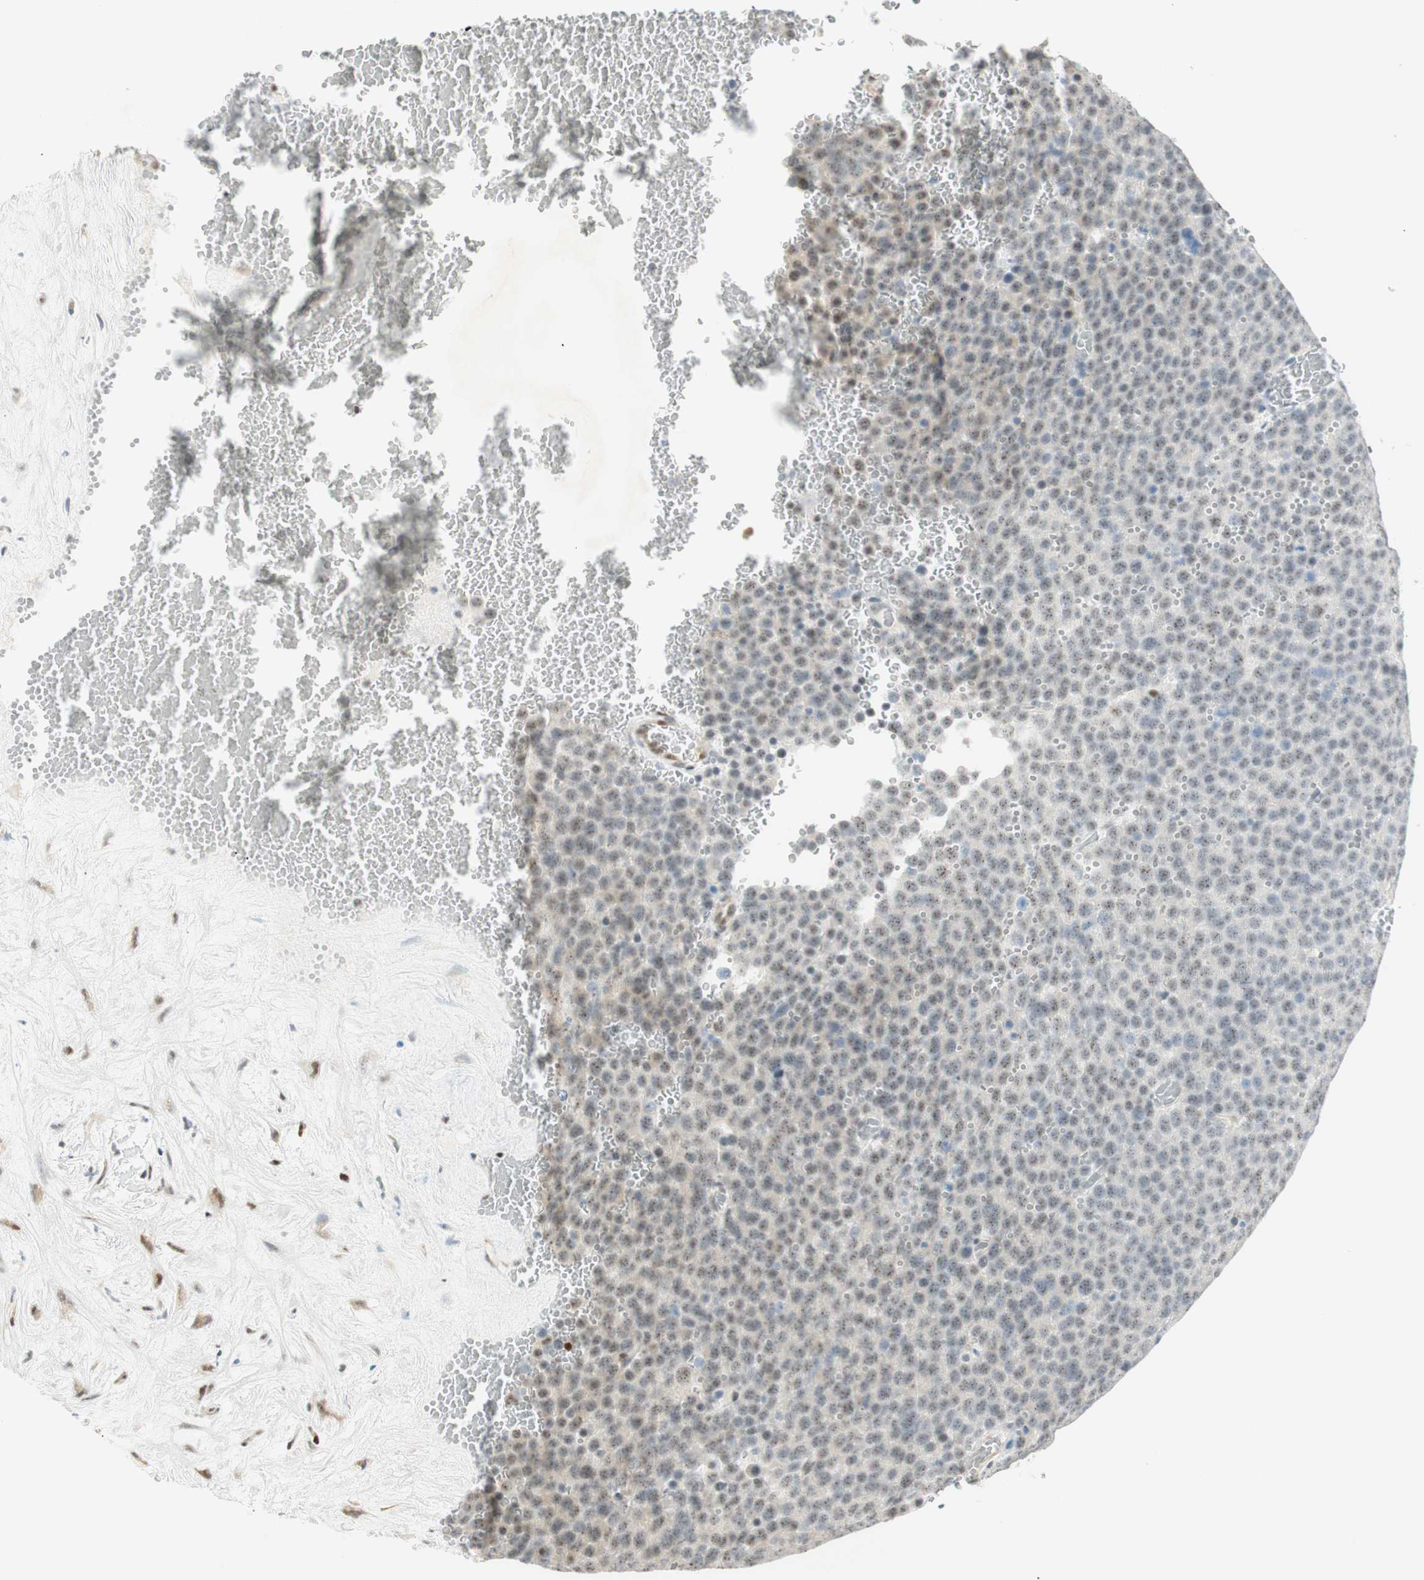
{"staining": {"intensity": "weak", "quantity": "25%-75%", "location": "nuclear"}, "tissue": "testis cancer", "cell_type": "Tumor cells", "image_type": "cancer", "snomed": [{"axis": "morphology", "description": "Seminoma, NOS"}, {"axis": "topography", "description": "Testis"}], "caption": "Testis cancer was stained to show a protein in brown. There is low levels of weak nuclear expression in approximately 25%-75% of tumor cells.", "gene": "MSX2", "patient": {"sex": "male", "age": 71}}